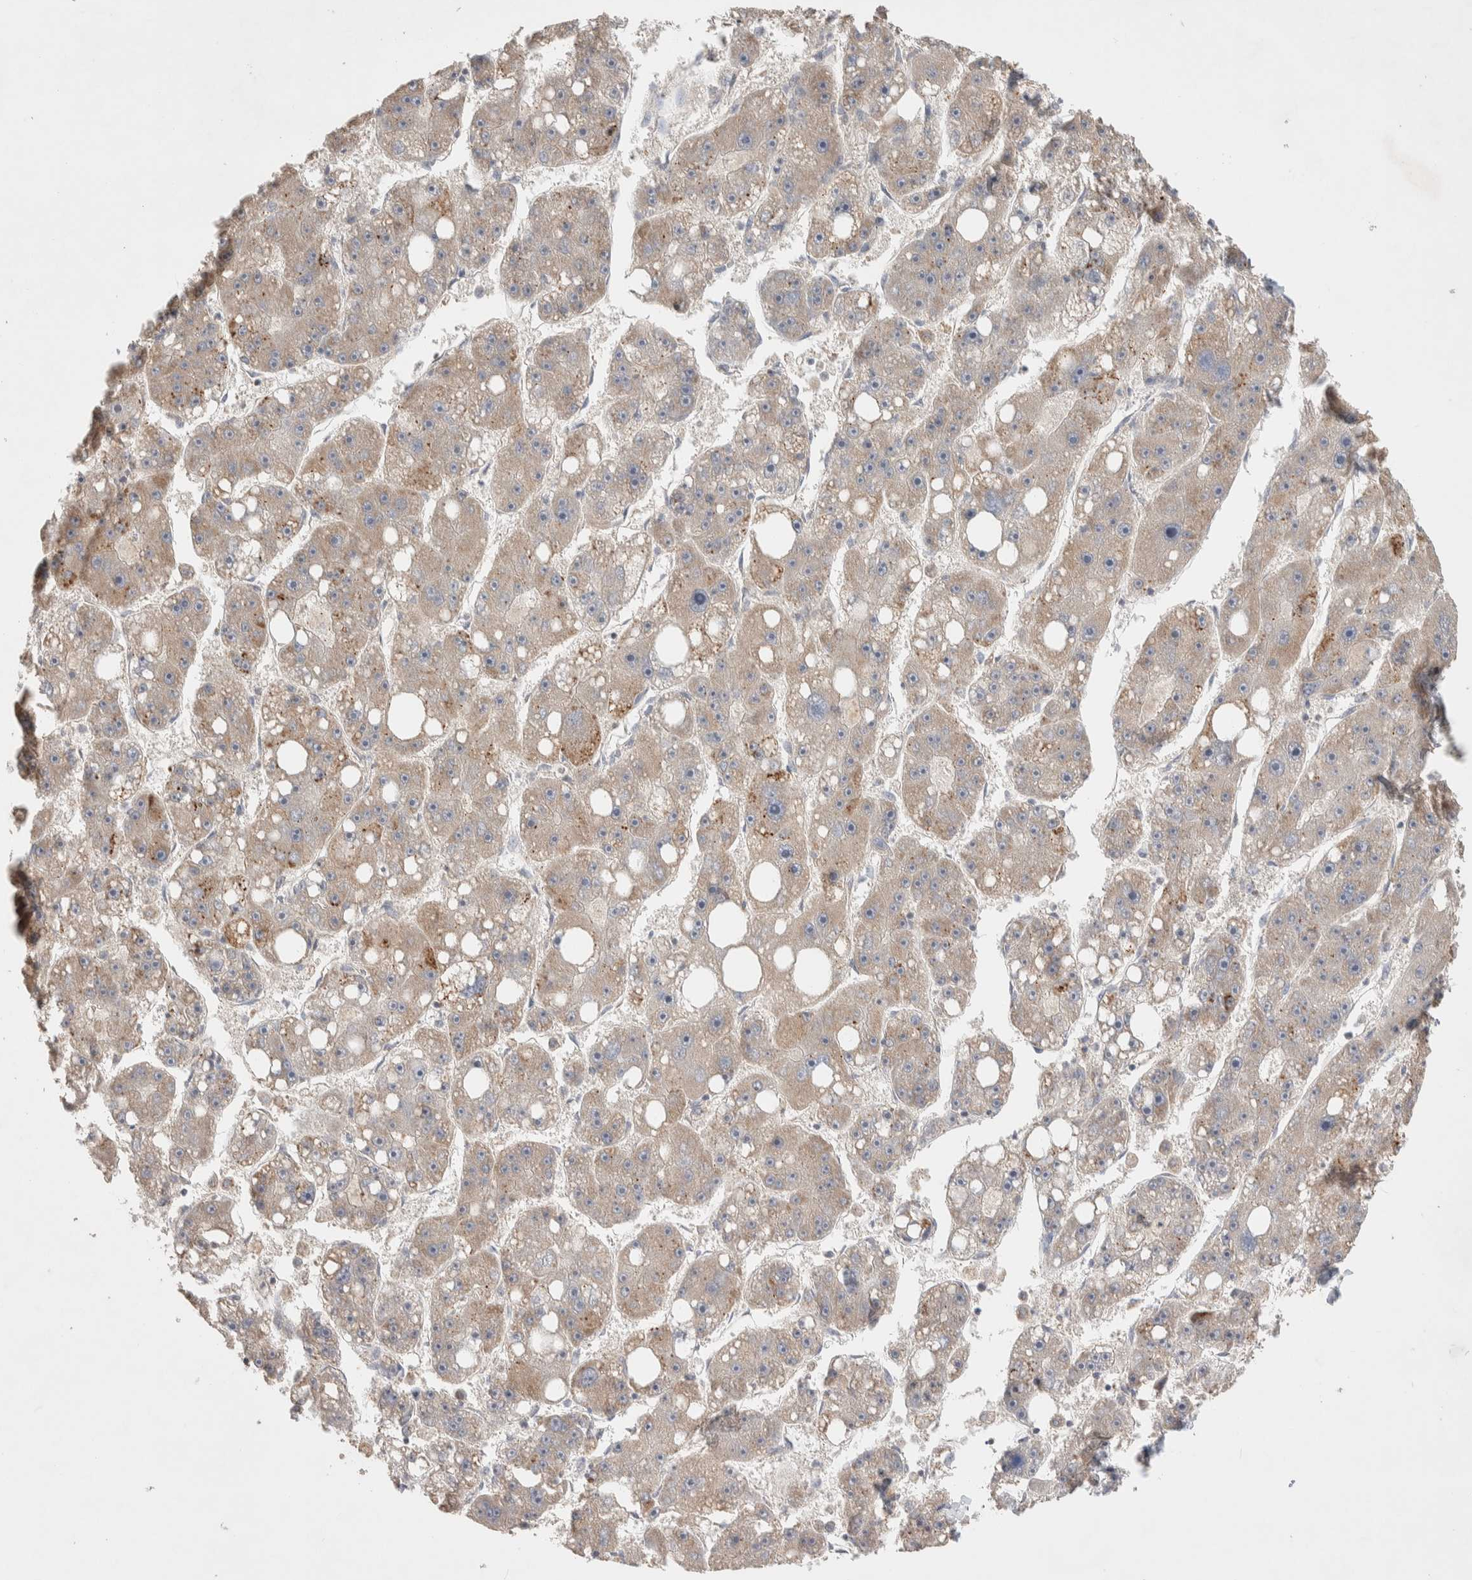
{"staining": {"intensity": "weak", "quantity": "<25%", "location": "cytoplasmic/membranous"}, "tissue": "liver cancer", "cell_type": "Tumor cells", "image_type": "cancer", "snomed": [{"axis": "morphology", "description": "Carcinoma, Hepatocellular, NOS"}, {"axis": "topography", "description": "Liver"}], "caption": "An image of human liver cancer is negative for staining in tumor cells.", "gene": "DEPTOR", "patient": {"sex": "female", "age": 61}}